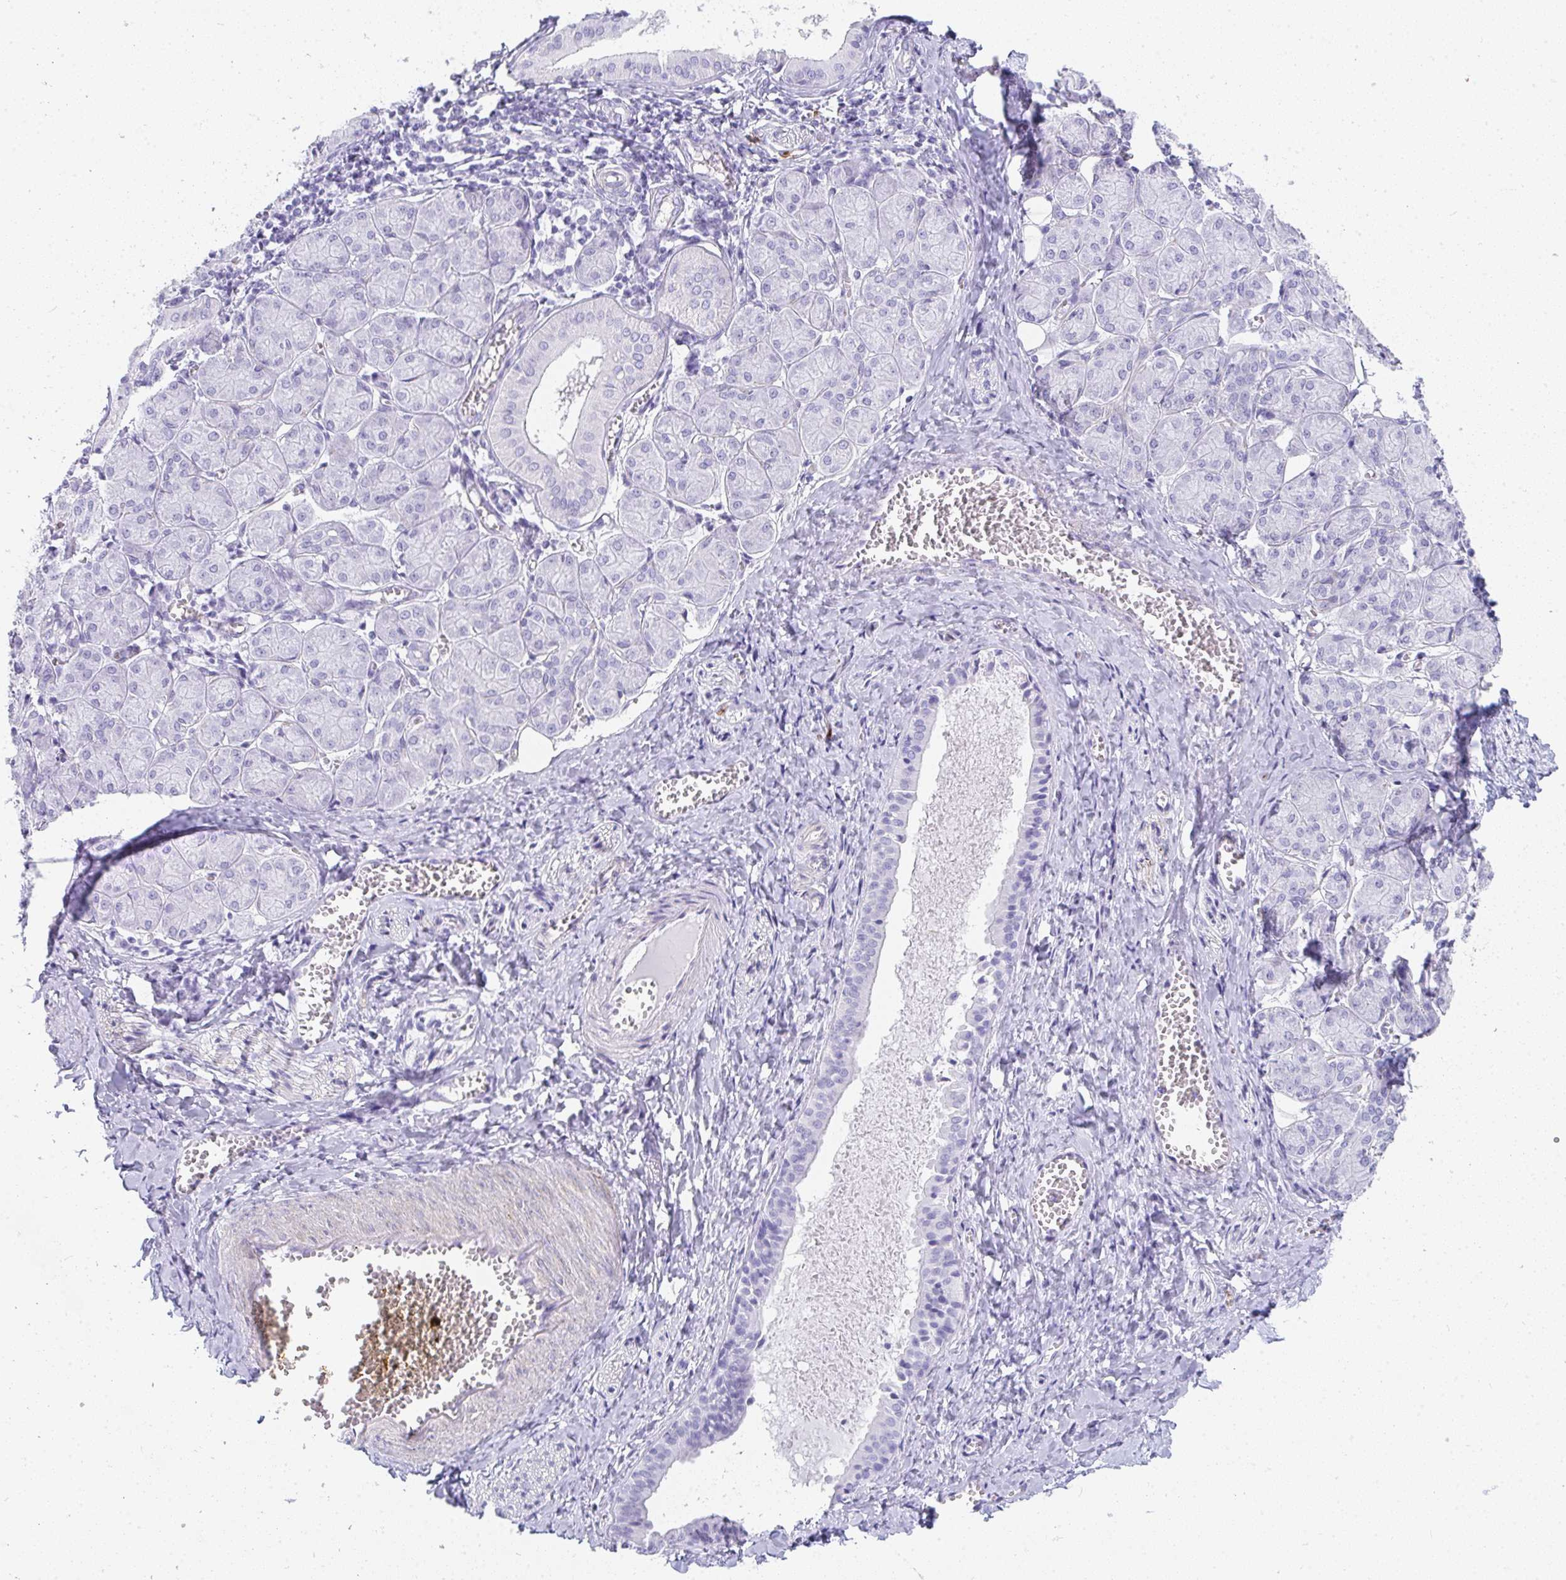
{"staining": {"intensity": "negative", "quantity": "none", "location": "none"}, "tissue": "salivary gland", "cell_type": "Glandular cells", "image_type": "normal", "snomed": [{"axis": "morphology", "description": "Normal tissue, NOS"}, {"axis": "morphology", "description": "Inflammation, NOS"}, {"axis": "topography", "description": "Lymph node"}, {"axis": "topography", "description": "Salivary gland"}], "caption": "Salivary gland was stained to show a protein in brown. There is no significant staining in glandular cells. (DAB (3,3'-diaminobenzidine) immunohistochemistry (IHC), high magnification).", "gene": "PRND", "patient": {"sex": "male", "age": 3}}